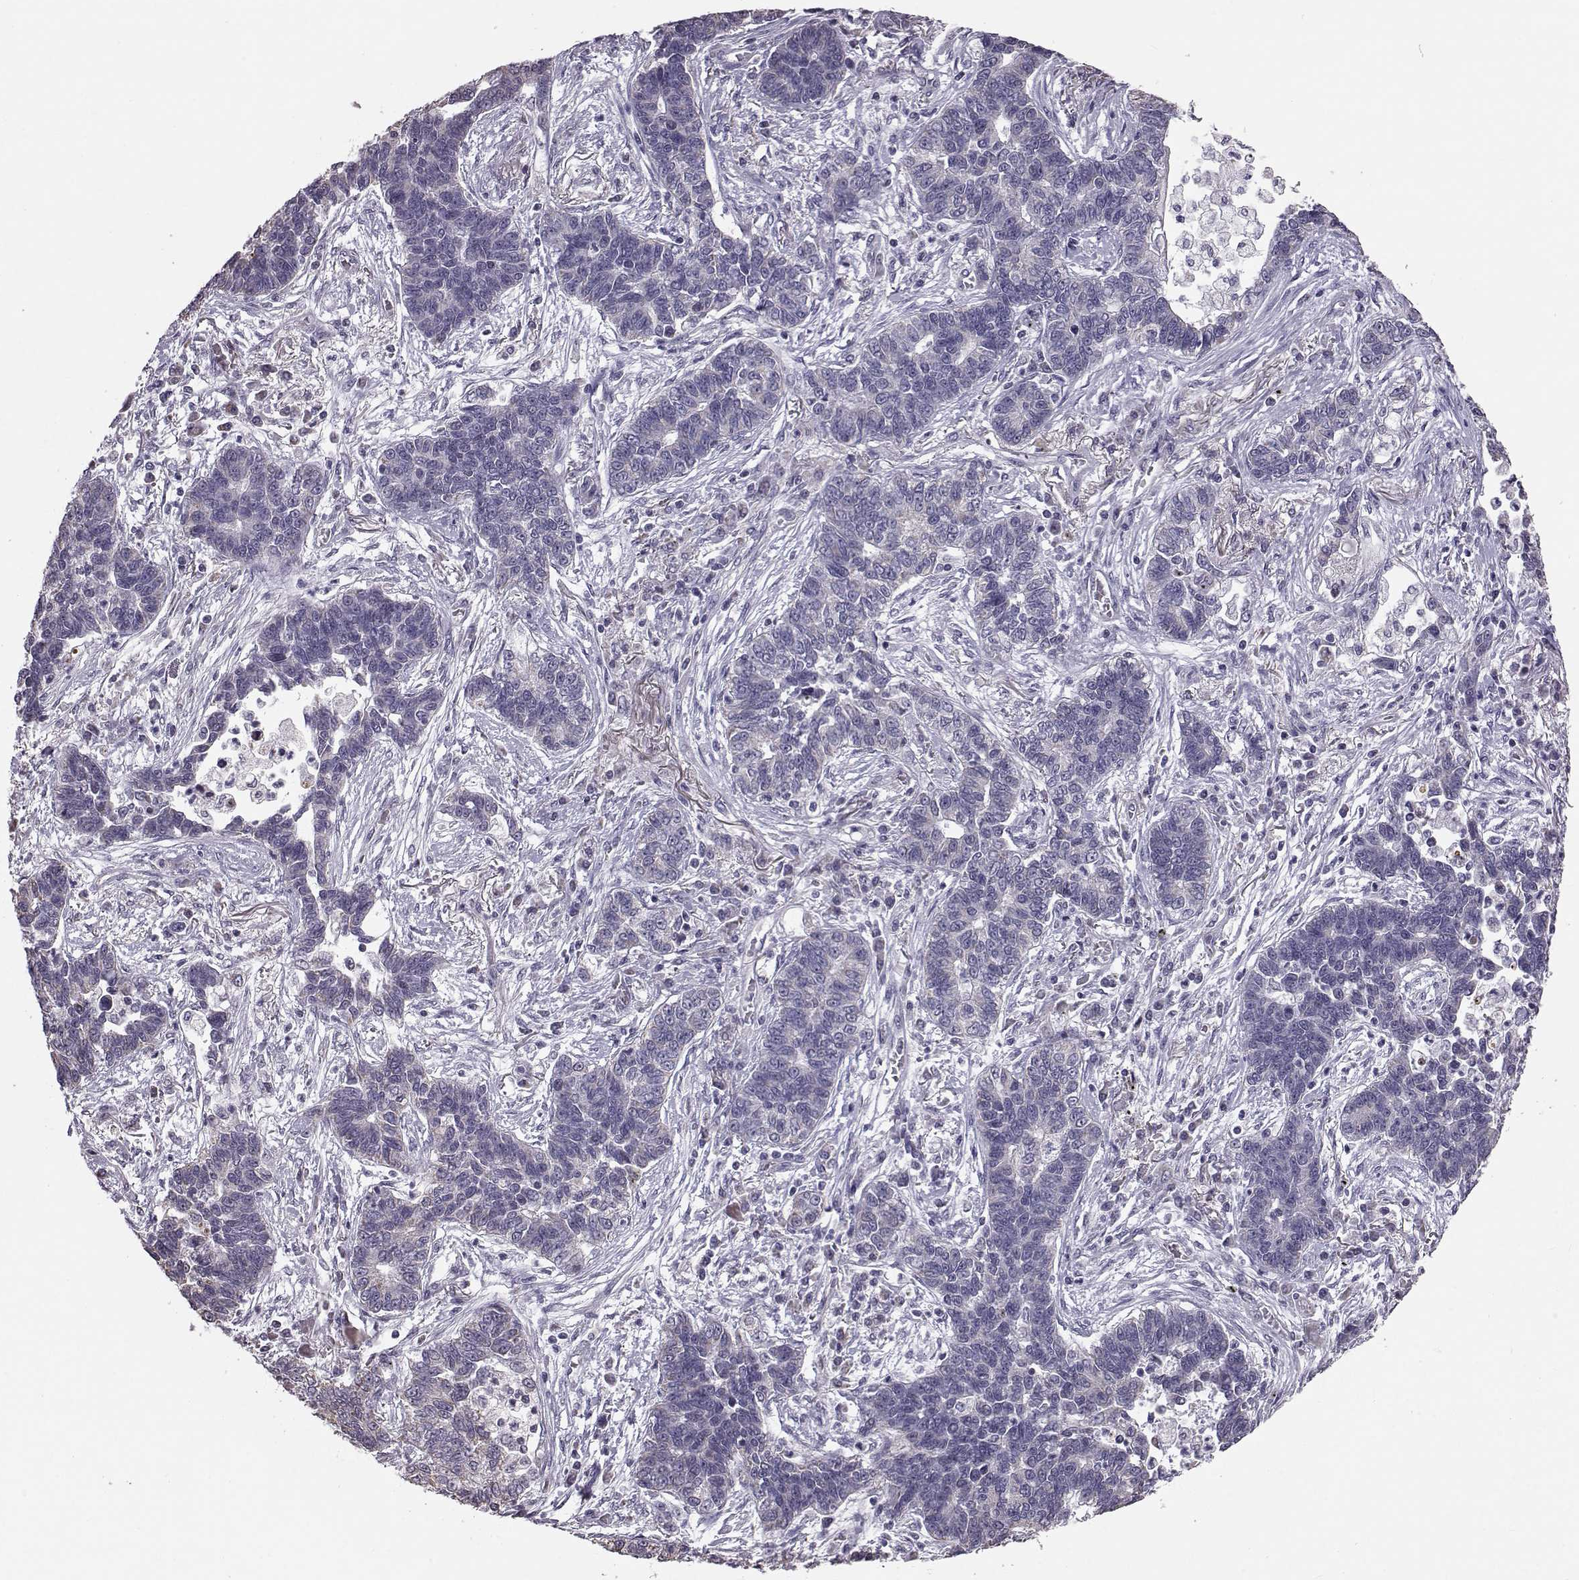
{"staining": {"intensity": "negative", "quantity": "none", "location": "none"}, "tissue": "lung cancer", "cell_type": "Tumor cells", "image_type": "cancer", "snomed": [{"axis": "morphology", "description": "Adenocarcinoma, NOS"}, {"axis": "topography", "description": "Lung"}], "caption": "Adenocarcinoma (lung) was stained to show a protein in brown. There is no significant positivity in tumor cells. The staining is performed using DAB (3,3'-diaminobenzidine) brown chromogen with nuclei counter-stained in using hematoxylin.", "gene": "ALDH3A1", "patient": {"sex": "female", "age": 57}}